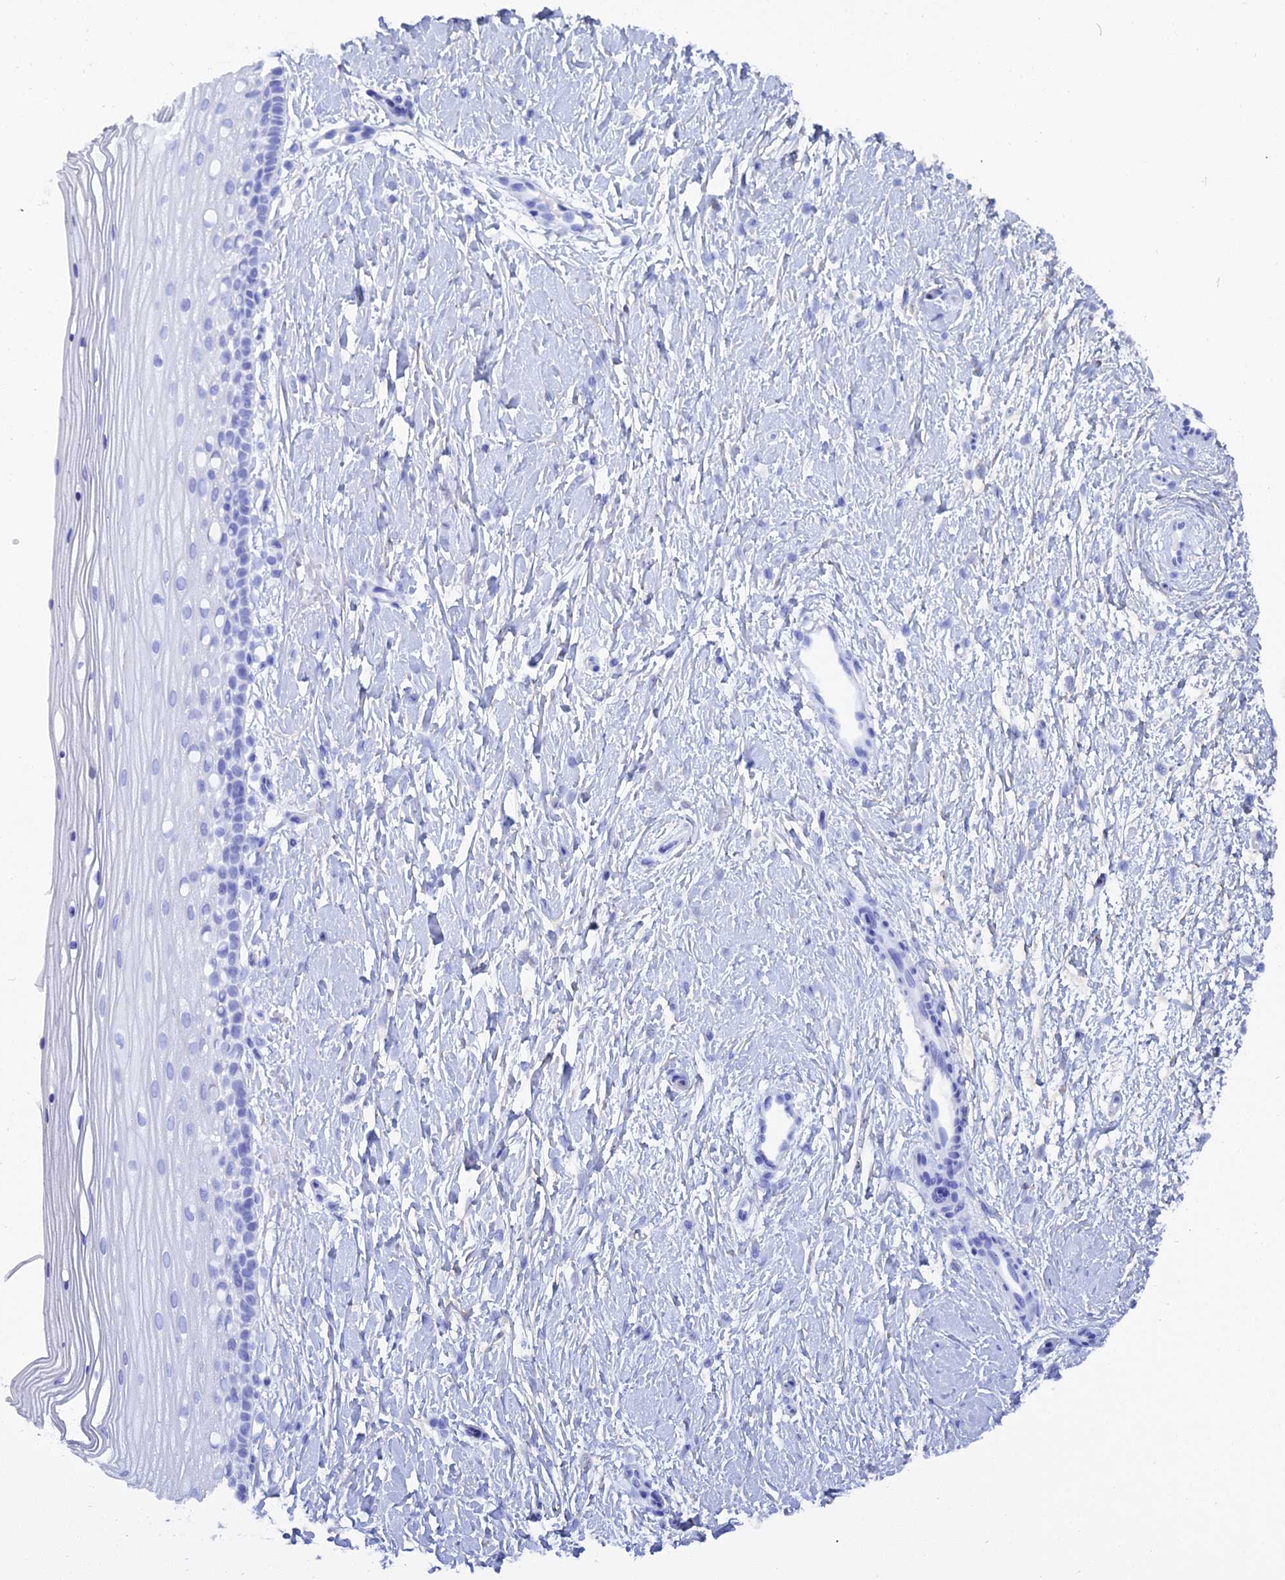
{"staining": {"intensity": "negative", "quantity": "none", "location": "none"}, "tissue": "cervix", "cell_type": "Squamous epithelial cells", "image_type": "normal", "snomed": [{"axis": "morphology", "description": "Normal tissue, NOS"}, {"axis": "topography", "description": "Cervix"}], "caption": "A high-resolution photomicrograph shows immunohistochemistry staining of unremarkable cervix, which displays no significant staining in squamous epithelial cells. (DAB (3,3'-diaminobenzidine) IHC with hematoxylin counter stain).", "gene": "TRIM43B", "patient": {"sex": "female", "age": 39}}